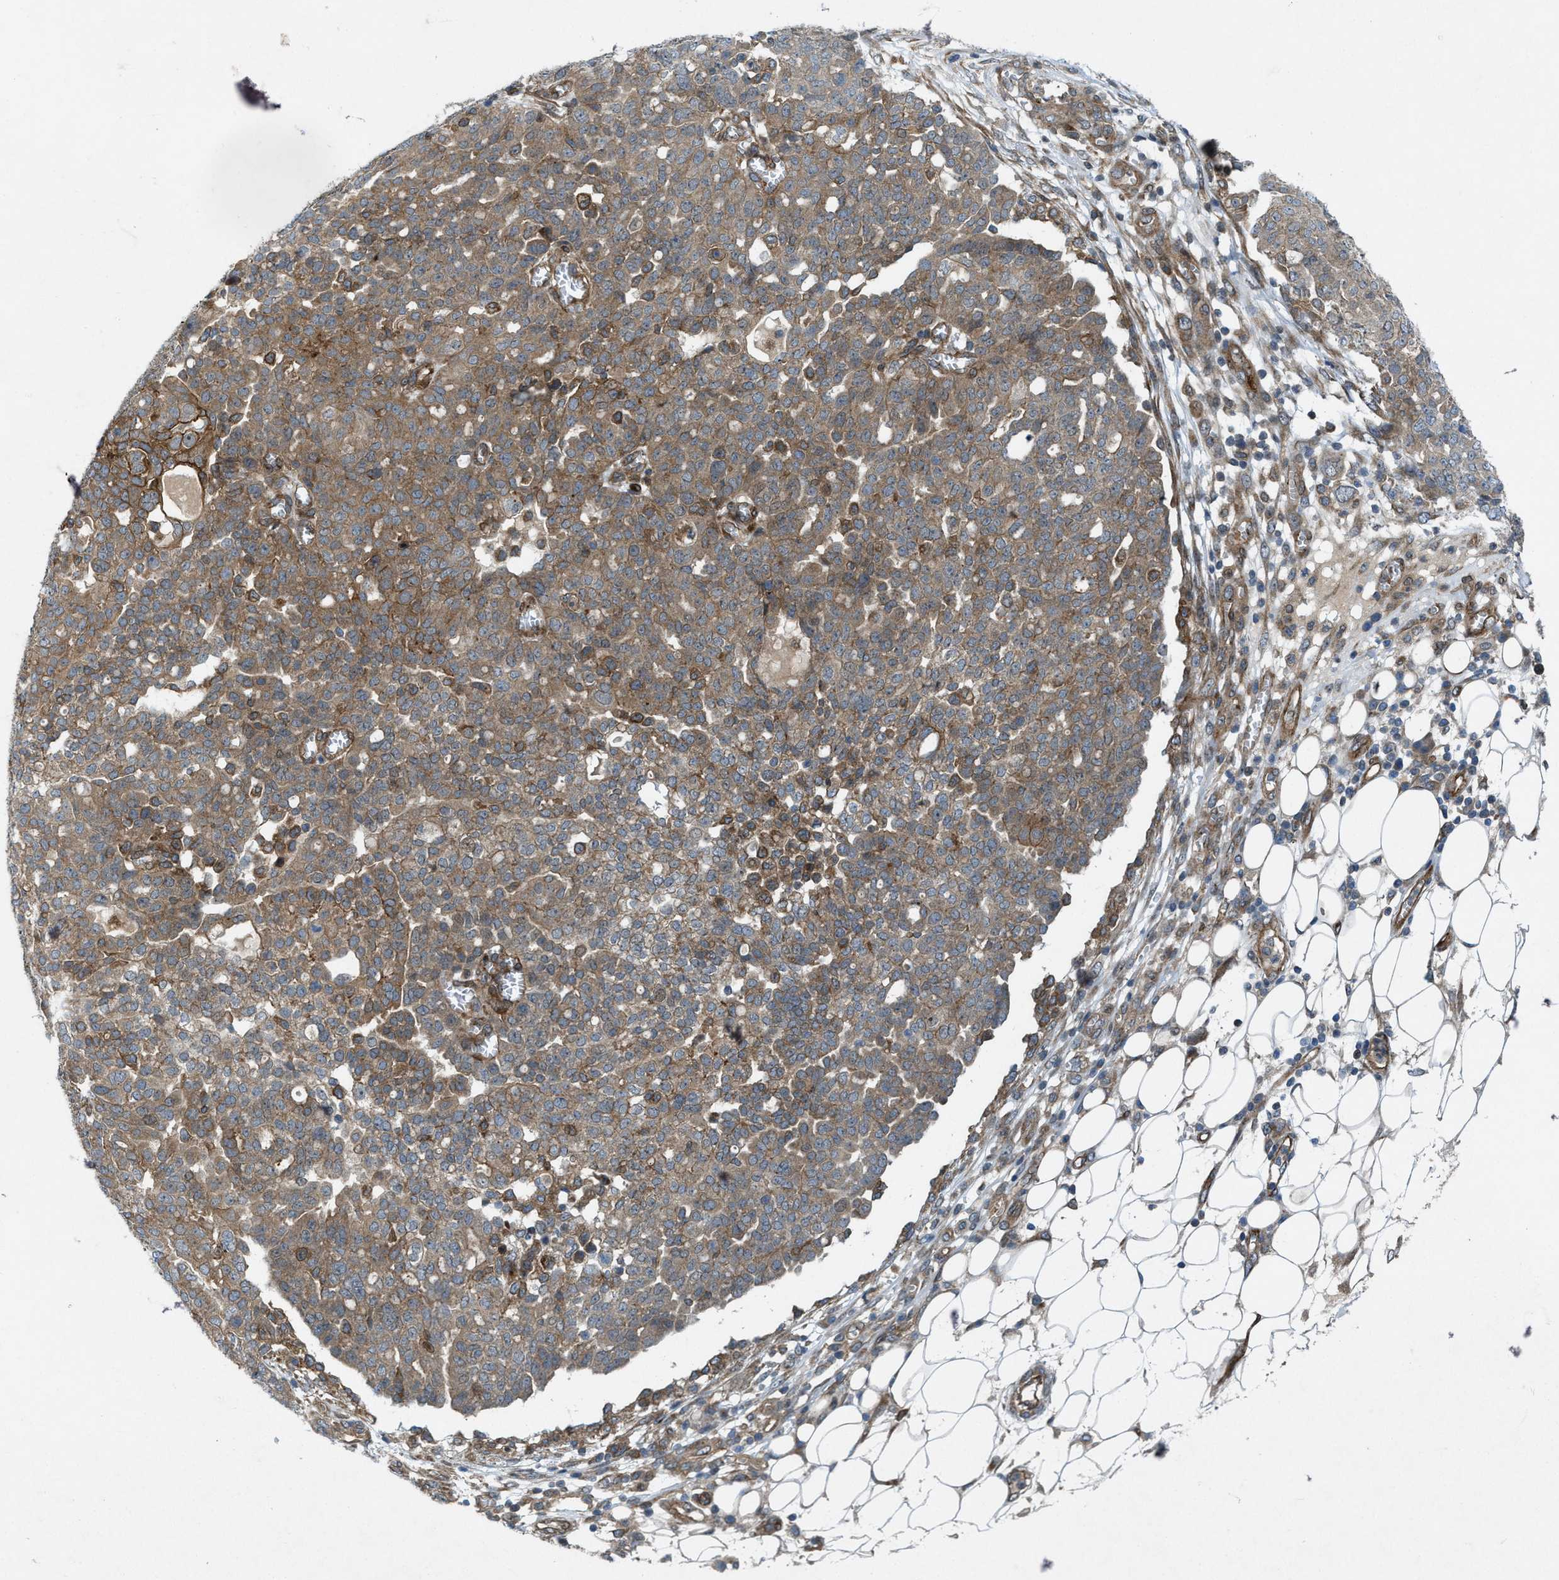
{"staining": {"intensity": "moderate", "quantity": ">75%", "location": "cytoplasmic/membranous"}, "tissue": "ovarian cancer", "cell_type": "Tumor cells", "image_type": "cancer", "snomed": [{"axis": "morphology", "description": "Cystadenocarcinoma, serous, NOS"}, {"axis": "topography", "description": "Soft tissue"}, {"axis": "topography", "description": "Ovary"}], "caption": "This image demonstrates ovarian cancer stained with IHC to label a protein in brown. The cytoplasmic/membranous of tumor cells show moderate positivity for the protein. Nuclei are counter-stained blue.", "gene": "URGCP", "patient": {"sex": "female", "age": 57}}